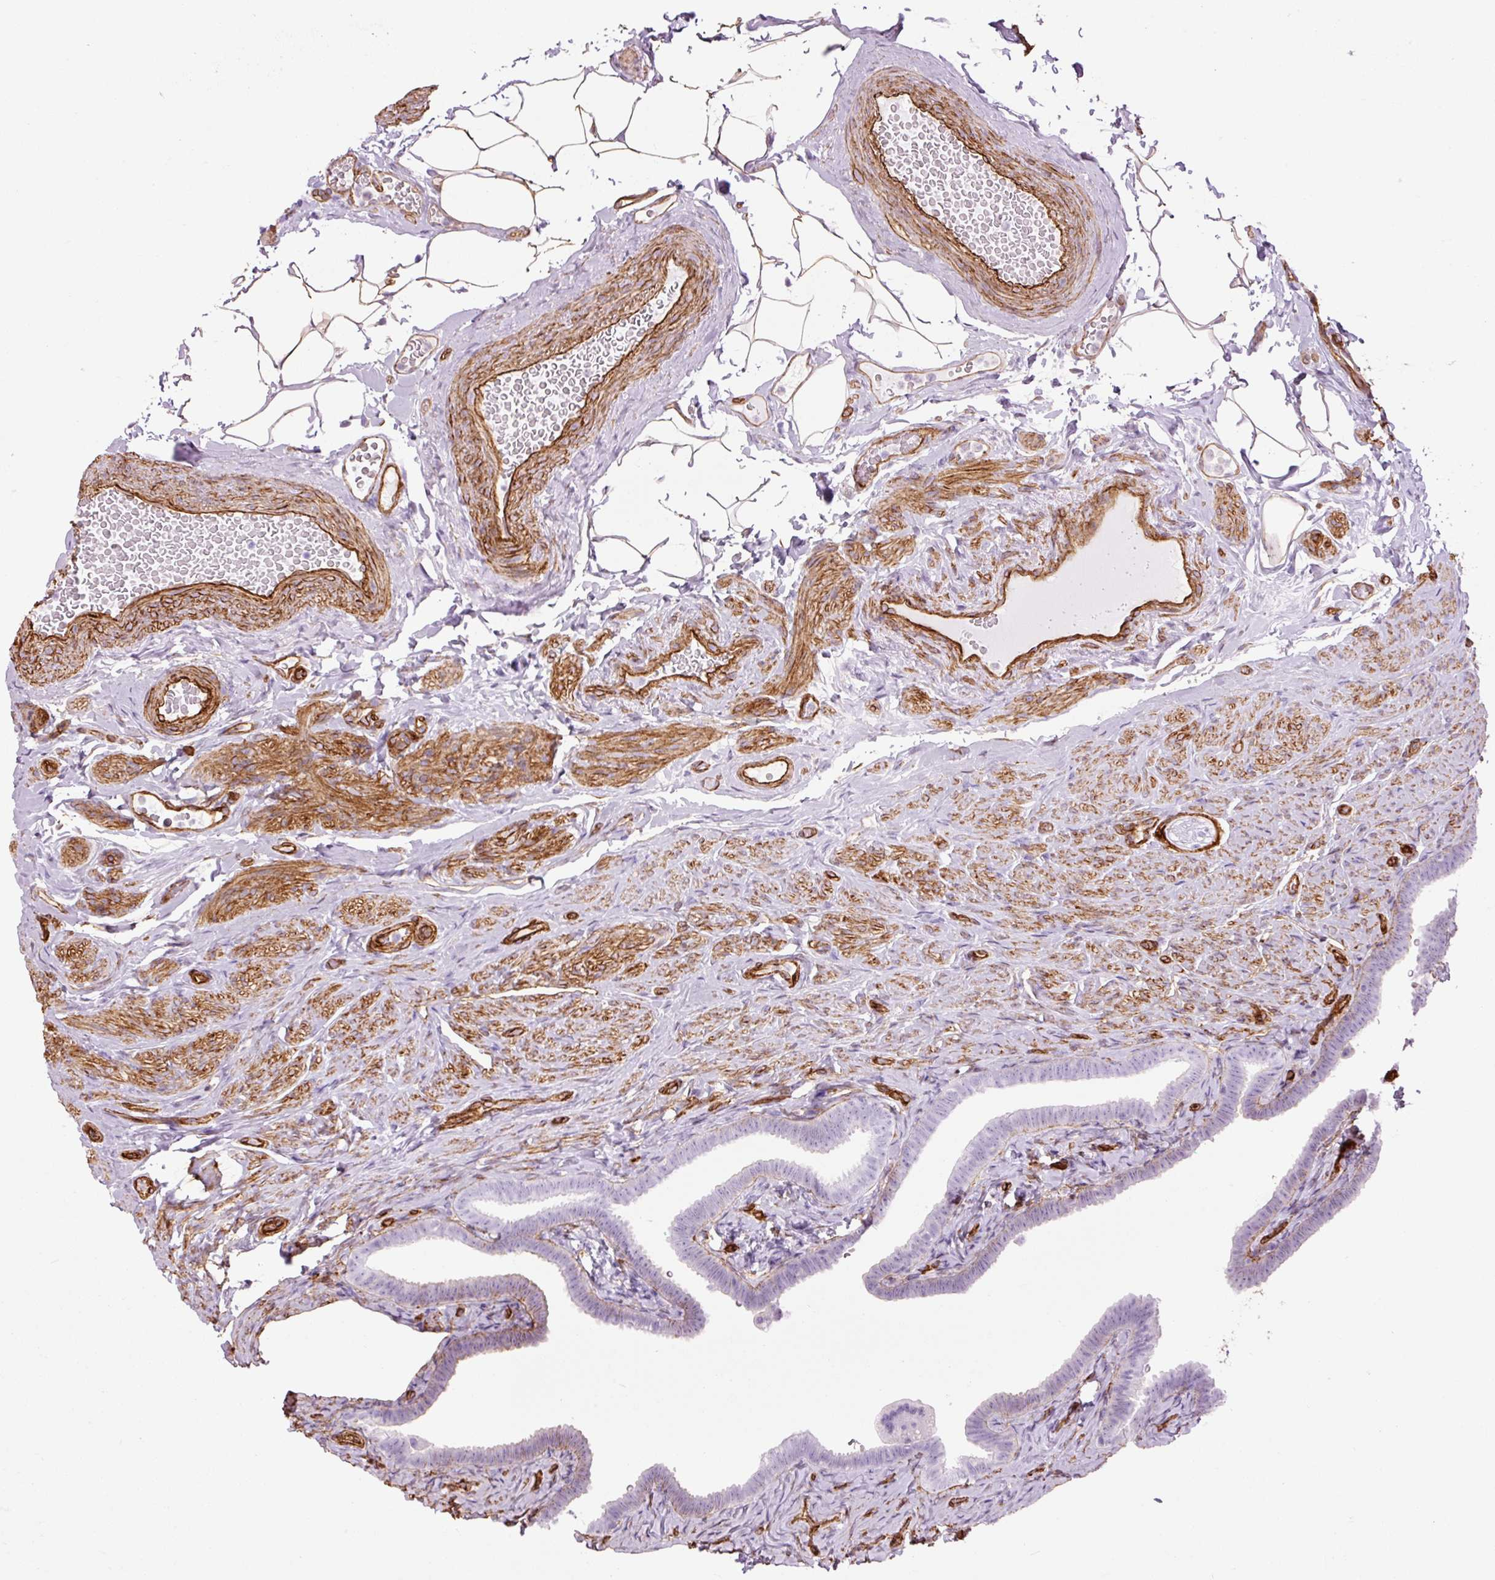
{"staining": {"intensity": "weak", "quantity": "<25%", "location": "cytoplasmic/membranous"}, "tissue": "fallopian tube", "cell_type": "Glandular cells", "image_type": "normal", "snomed": [{"axis": "morphology", "description": "Normal tissue, NOS"}, {"axis": "topography", "description": "Fallopian tube"}], "caption": "Fallopian tube stained for a protein using IHC reveals no expression glandular cells.", "gene": "CAV1", "patient": {"sex": "female", "age": 69}}